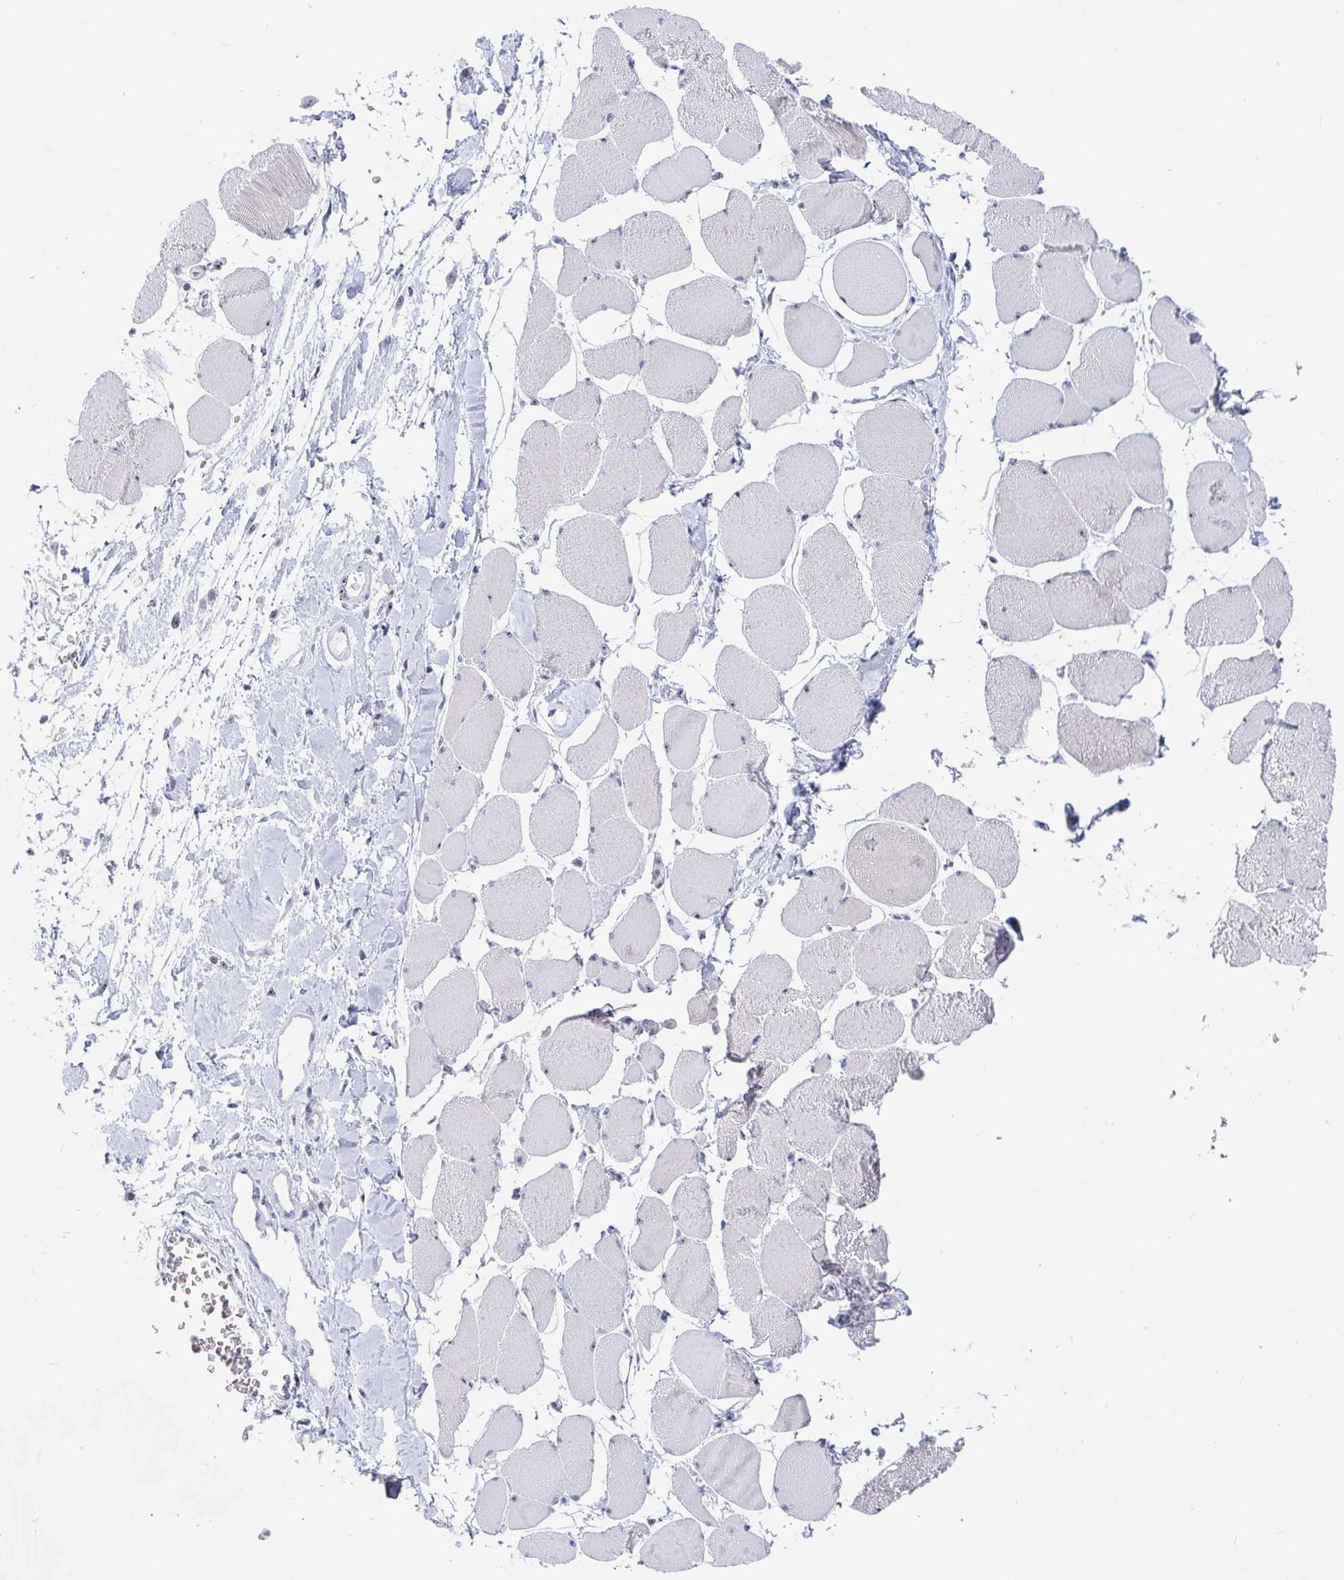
{"staining": {"intensity": "moderate", "quantity": "25%-75%", "location": "nuclear"}, "tissue": "skeletal muscle", "cell_type": "Myocytes", "image_type": "normal", "snomed": [{"axis": "morphology", "description": "Normal tissue, NOS"}, {"axis": "topography", "description": "Skeletal muscle"}], "caption": "This image displays benign skeletal muscle stained with immunohistochemistry to label a protein in brown. The nuclear of myocytes show moderate positivity for the protein. Nuclei are counter-stained blue.", "gene": "SIRT7", "patient": {"sex": "female", "age": 75}}